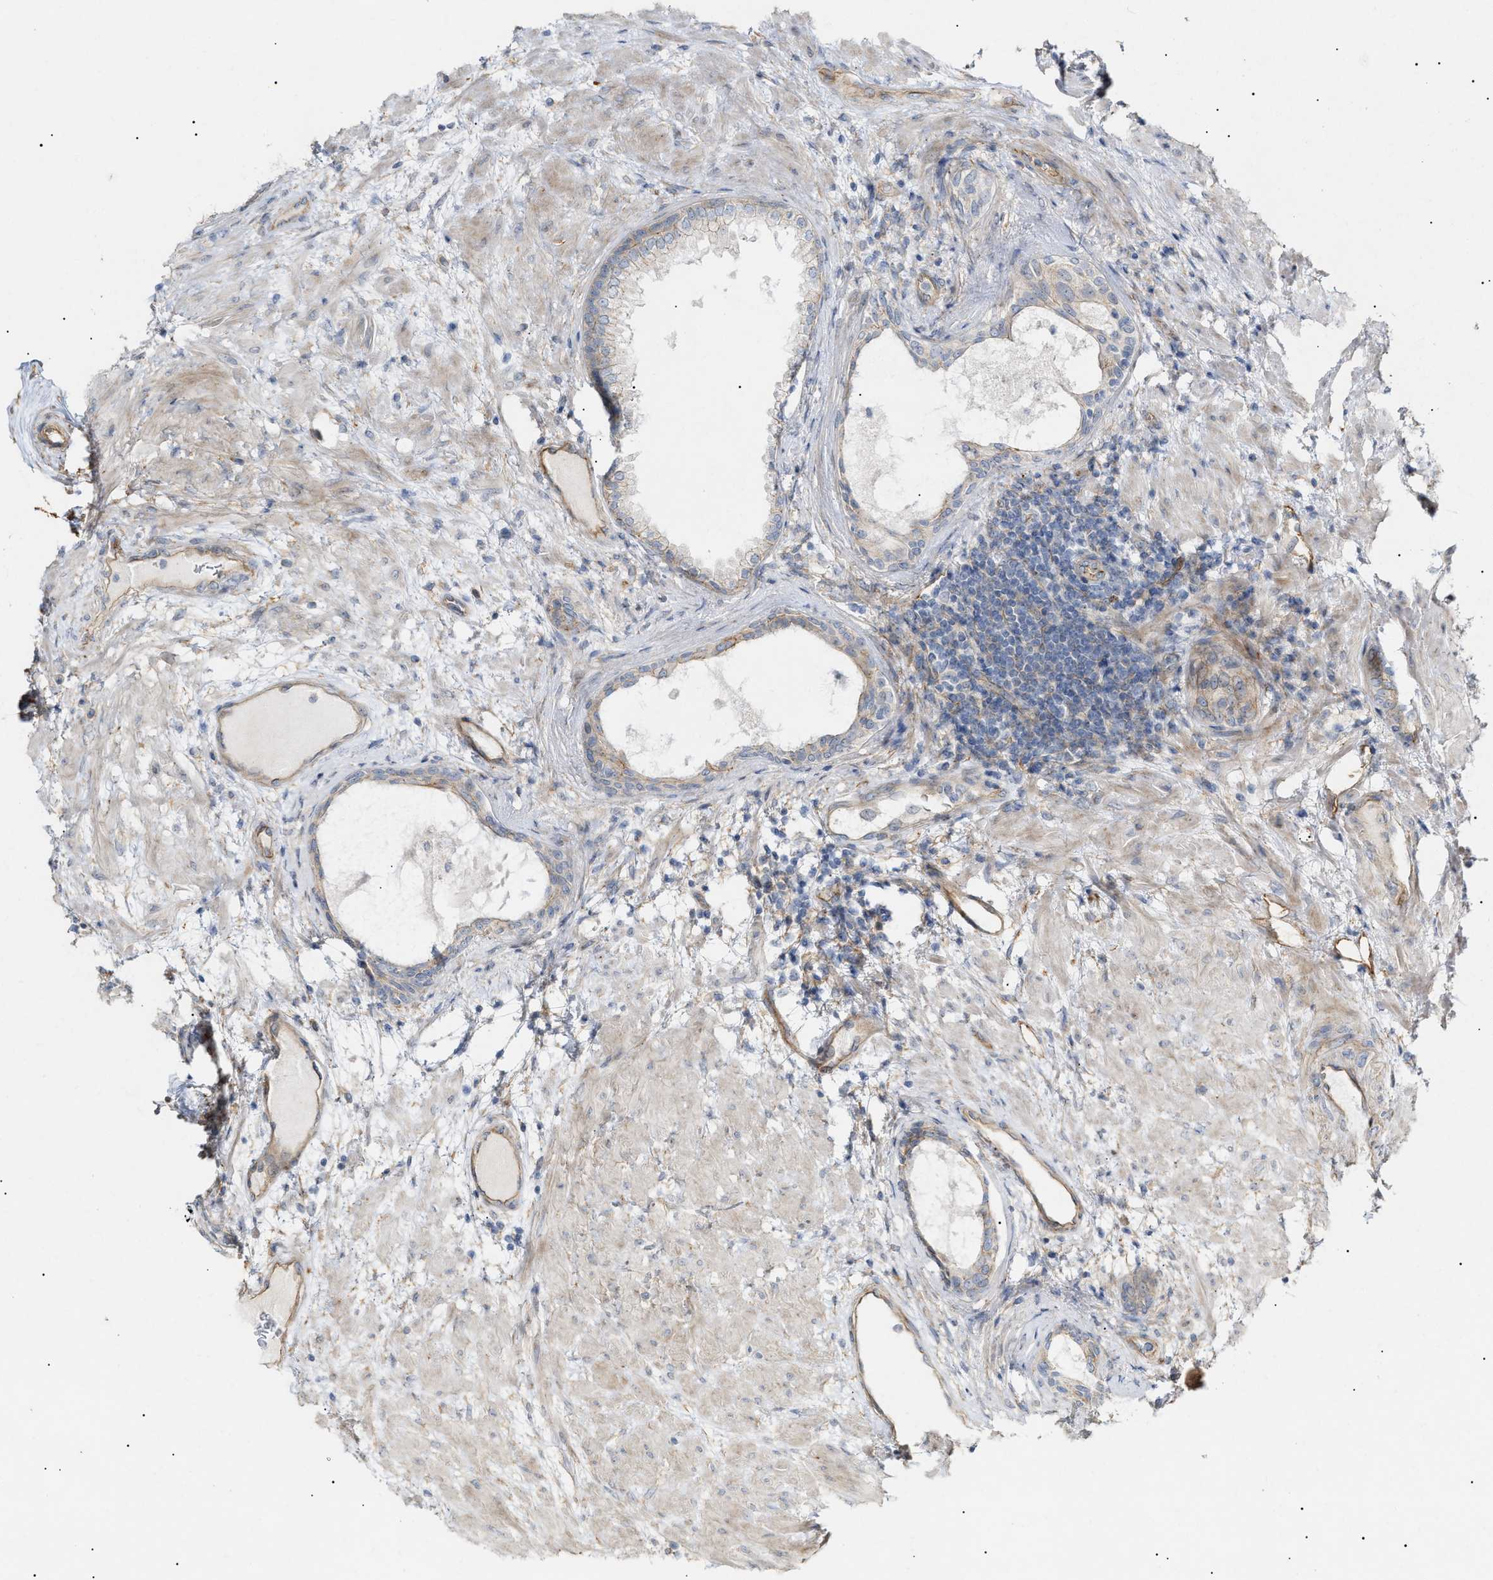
{"staining": {"intensity": "moderate", "quantity": "<25%", "location": "cytoplasmic/membranous"}, "tissue": "prostate", "cell_type": "Glandular cells", "image_type": "normal", "snomed": [{"axis": "morphology", "description": "Normal tissue, NOS"}, {"axis": "topography", "description": "Prostate"}], "caption": "Unremarkable prostate displays moderate cytoplasmic/membranous expression in approximately <25% of glandular cells, visualized by immunohistochemistry.", "gene": "ZFHX2", "patient": {"sex": "male", "age": 76}}